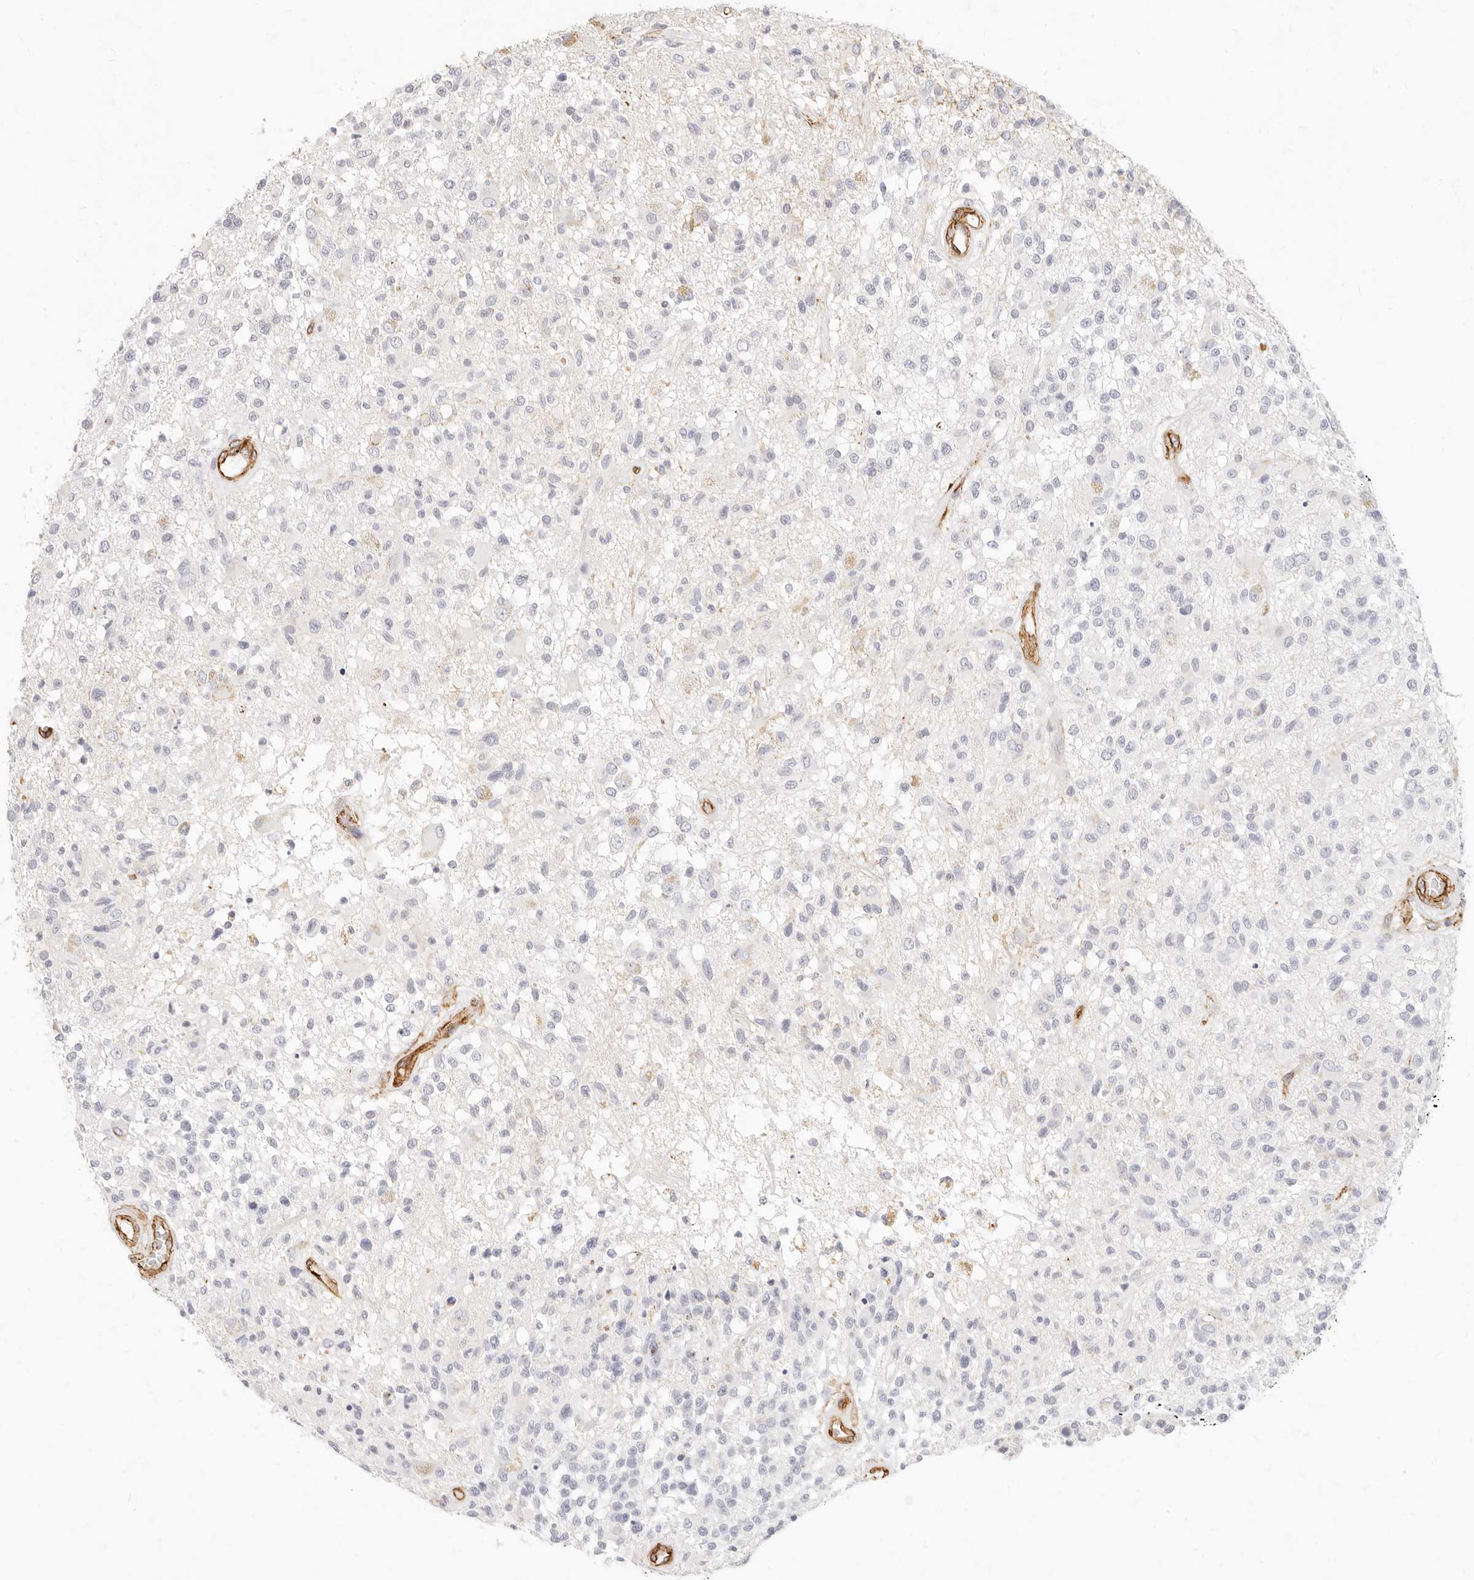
{"staining": {"intensity": "negative", "quantity": "none", "location": "none"}, "tissue": "glioma", "cell_type": "Tumor cells", "image_type": "cancer", "snomed": [{"axis": "morphology", "description": "Glioma, malignant, High grade"}, {"axis": "morphology", "description": "Glioblastoma, NOS"}, {"axis": "topography", "description": "Brain"}], "caption": "There is no significant staining in tumor cells of glioblastoma.", "gene": "NUS1", "patient": {"sex": "male", "age": 60}}